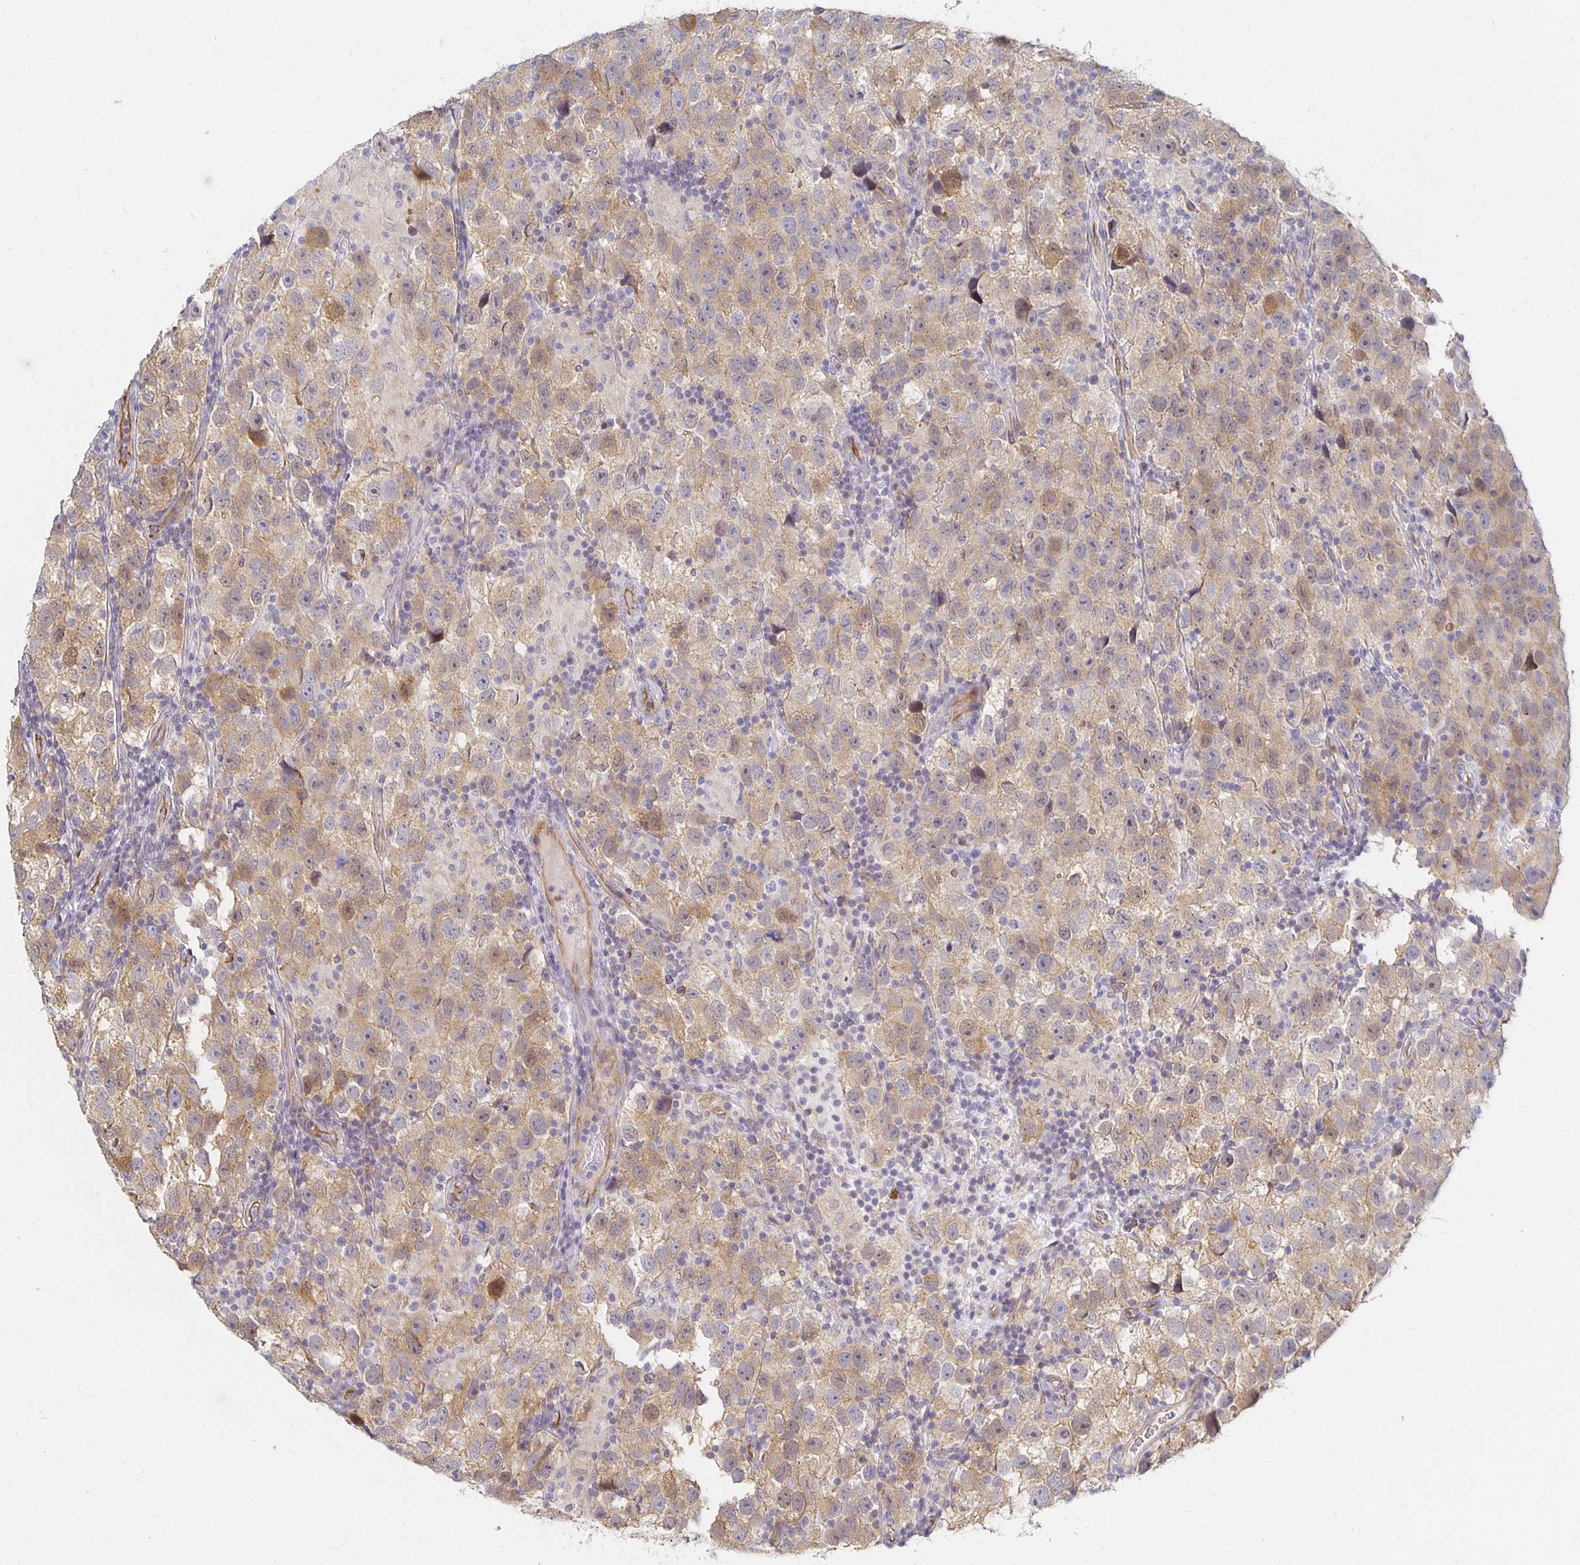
{"staining": {"intensity": "weak", "quantity": ">75%", "location": "cytoplasmic/membranous"}, "tissue": "testis cancer", "cell_type": "Tumor cells", "image_type": "cancer", "snomed": [{"axis": "morphology", "description": "Seminoma, NOS"}, {"axis": "topography", "description": "Testis"}], "caption": "IHC image of testis seminoma stained for a protein (brown), which shows low levels of weak cytoplasmic/membranous expression in approximately >75% of tumor cells.", "gene": "SORL1", "patient": {"sex": "male", "age": 26}}